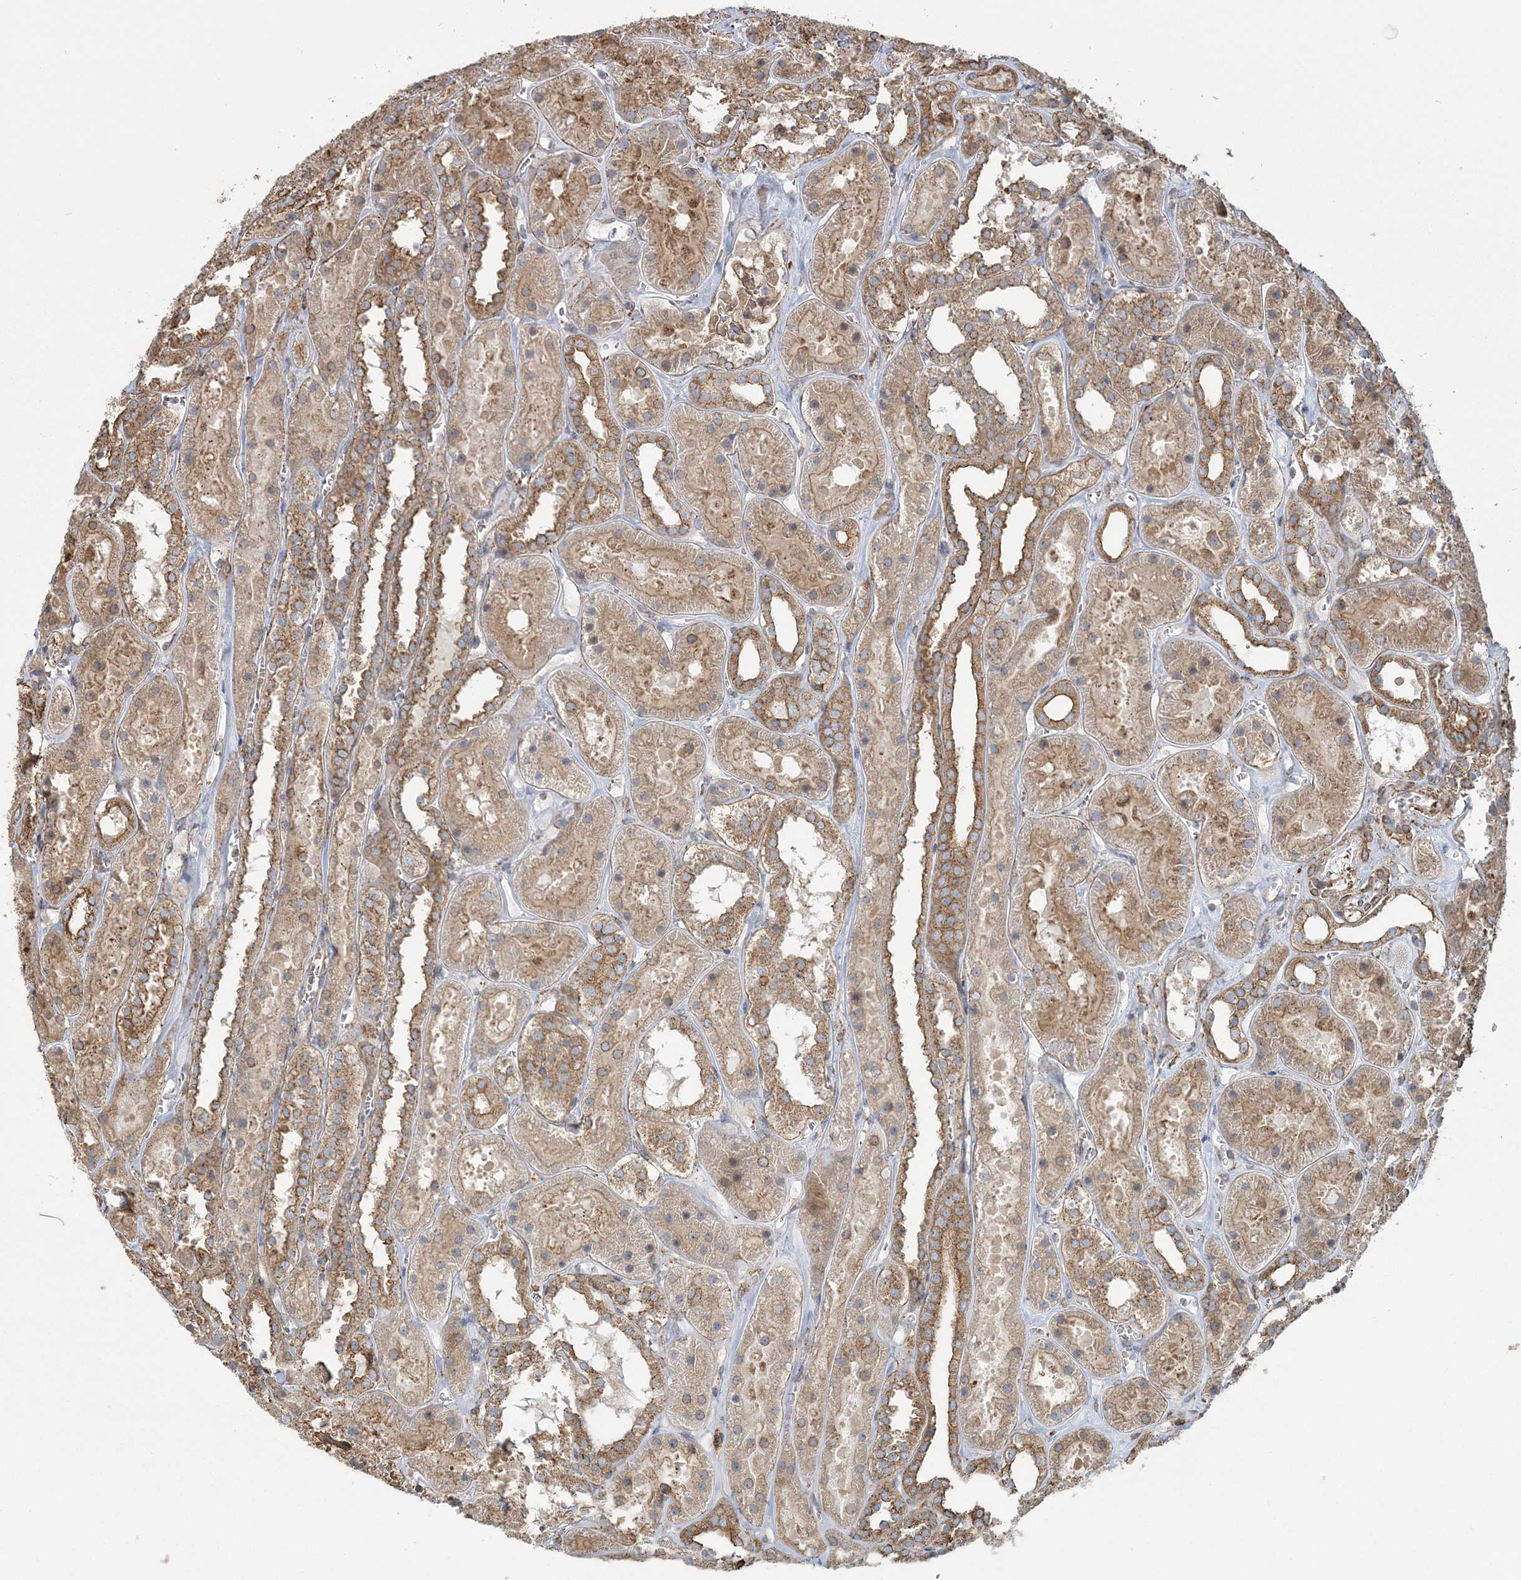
{"staining": {"intensity": "moderate", "quantity": ">75%", "location": "cytoplasmic/membranous"}, "tissue": "kidney", "cell_type": "Cells in glomeruli", "image_type": "normal", "snomed": [{"axis": "morphology", "description": "Normal tissue, NOS"}, {"axis": "topography", "description": "Kidney"}], "caption": "A photomicrograph showing moderate cytoplasmic/membranous staining in approximately >75% of cells in glomeruli in benign kidney, as visualized by brown immunohistochemical staining.", "gene": "TRAF3IP2", "patient": {"sex": "female", "age": 41}}